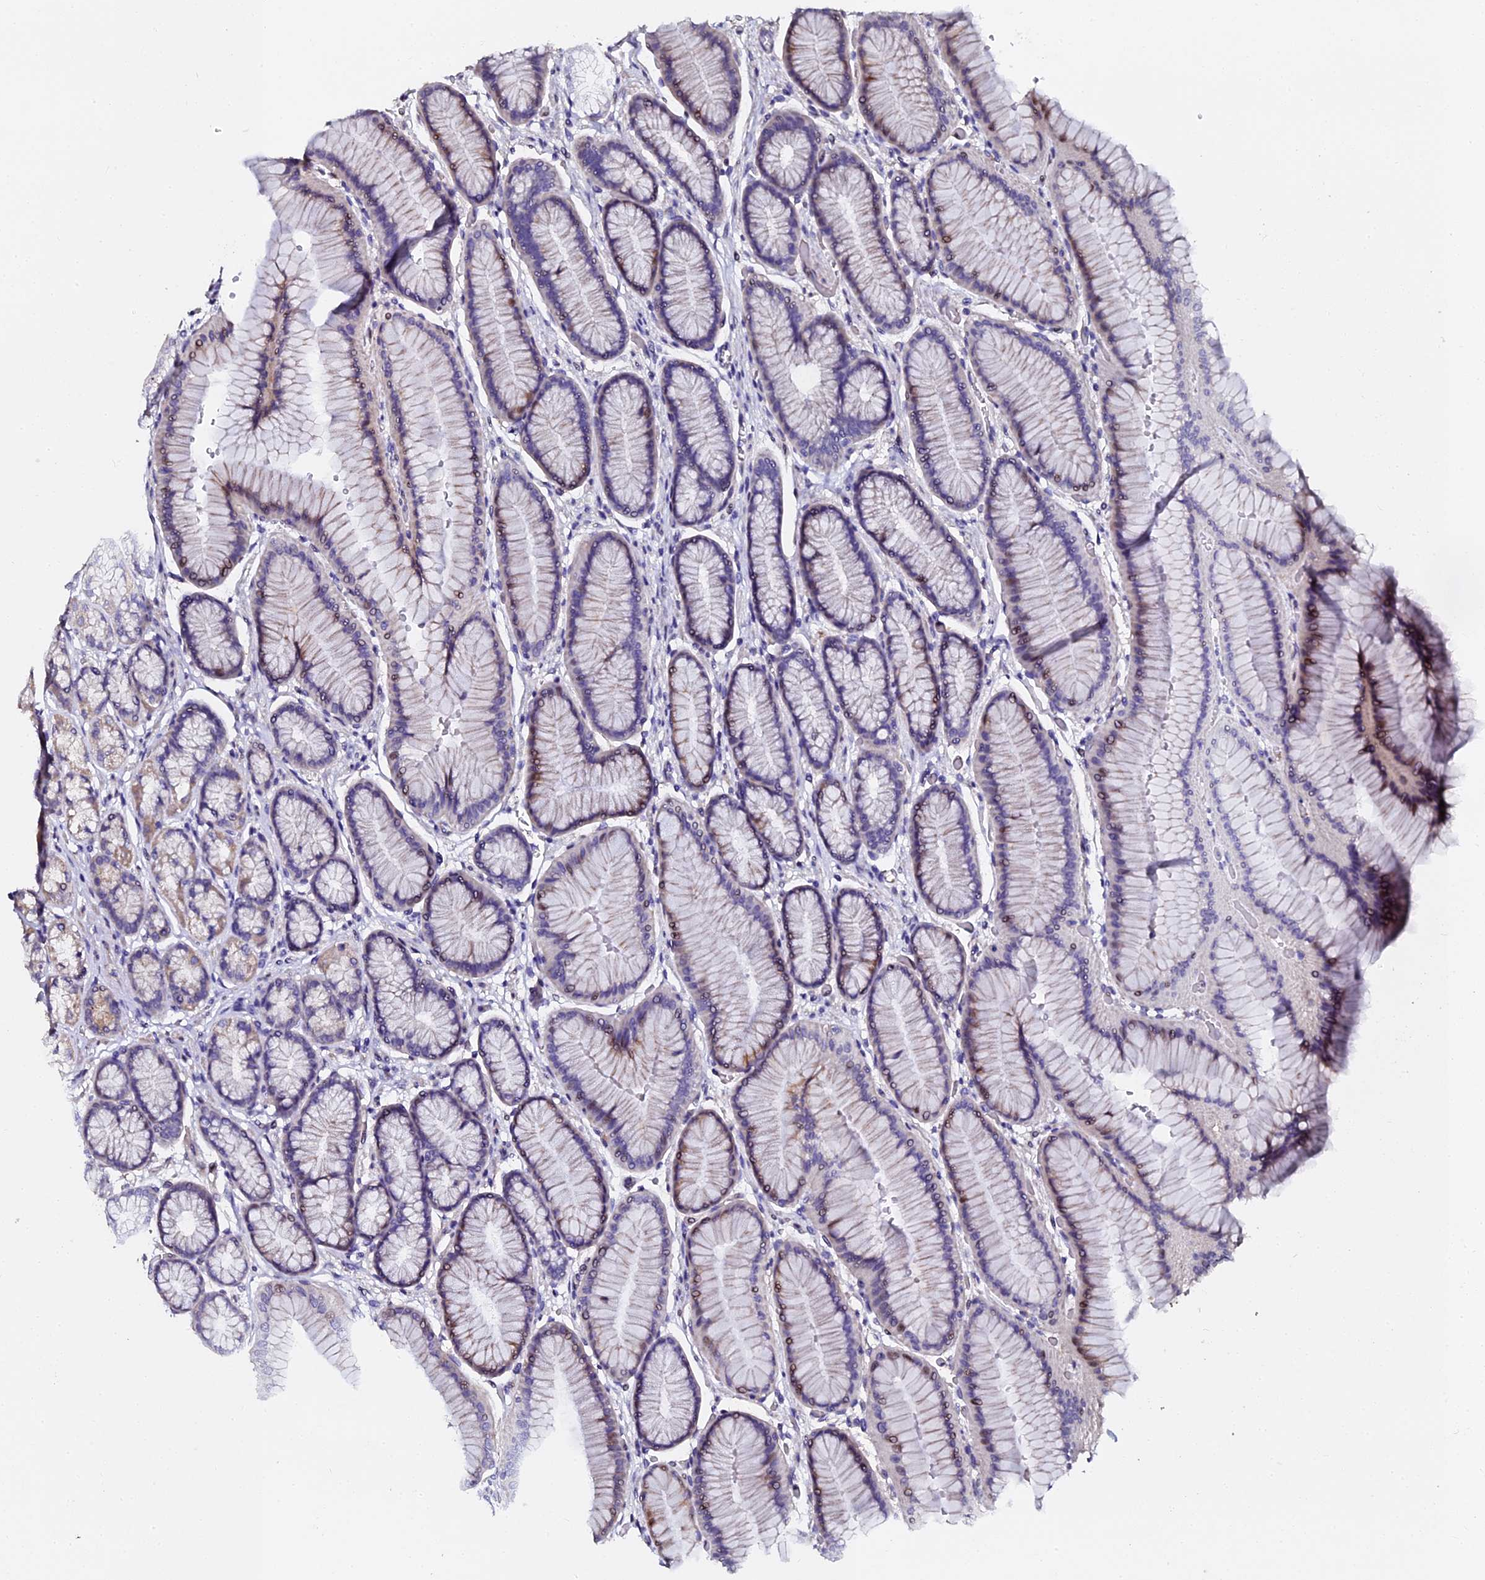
{"staining": {"intensity": "moderate", "quantity": "<25%", "location": "cytoplasmic/membranous,nuclear"}, "tissue": "stomach", "cell_type": "Glandular cells", "image_type": "normal", "snomed": [{"axis": "morphology", "description": "Normal tissue, NOS"}, {"axis": "morphology", "description": "Adenocarcinoma, NOS"}, {"axis": "morphology", "description": "Adenocarcinoma, High grade"}, {"axis": "topography", "description": "Stomach, upper"}, {"axis": "topography", "description": "Stomach"}], "caption": "Immunohistochemistry staining of benign stomach, which reveals low levels of moderate cytoplasmic/membranous,nuclear positivity in approximately <25% of glandular cells indicating moderate cytoplasmic/membranous,nuclear protein staining. The staining was performed using DAB (3,3'-diaminobenzidine) (brown) for protein detection and nuclei were counterstained in hematoxylin (blue).", "gene": "GPN3", "patient": {"sex": "female", "age": 65}}